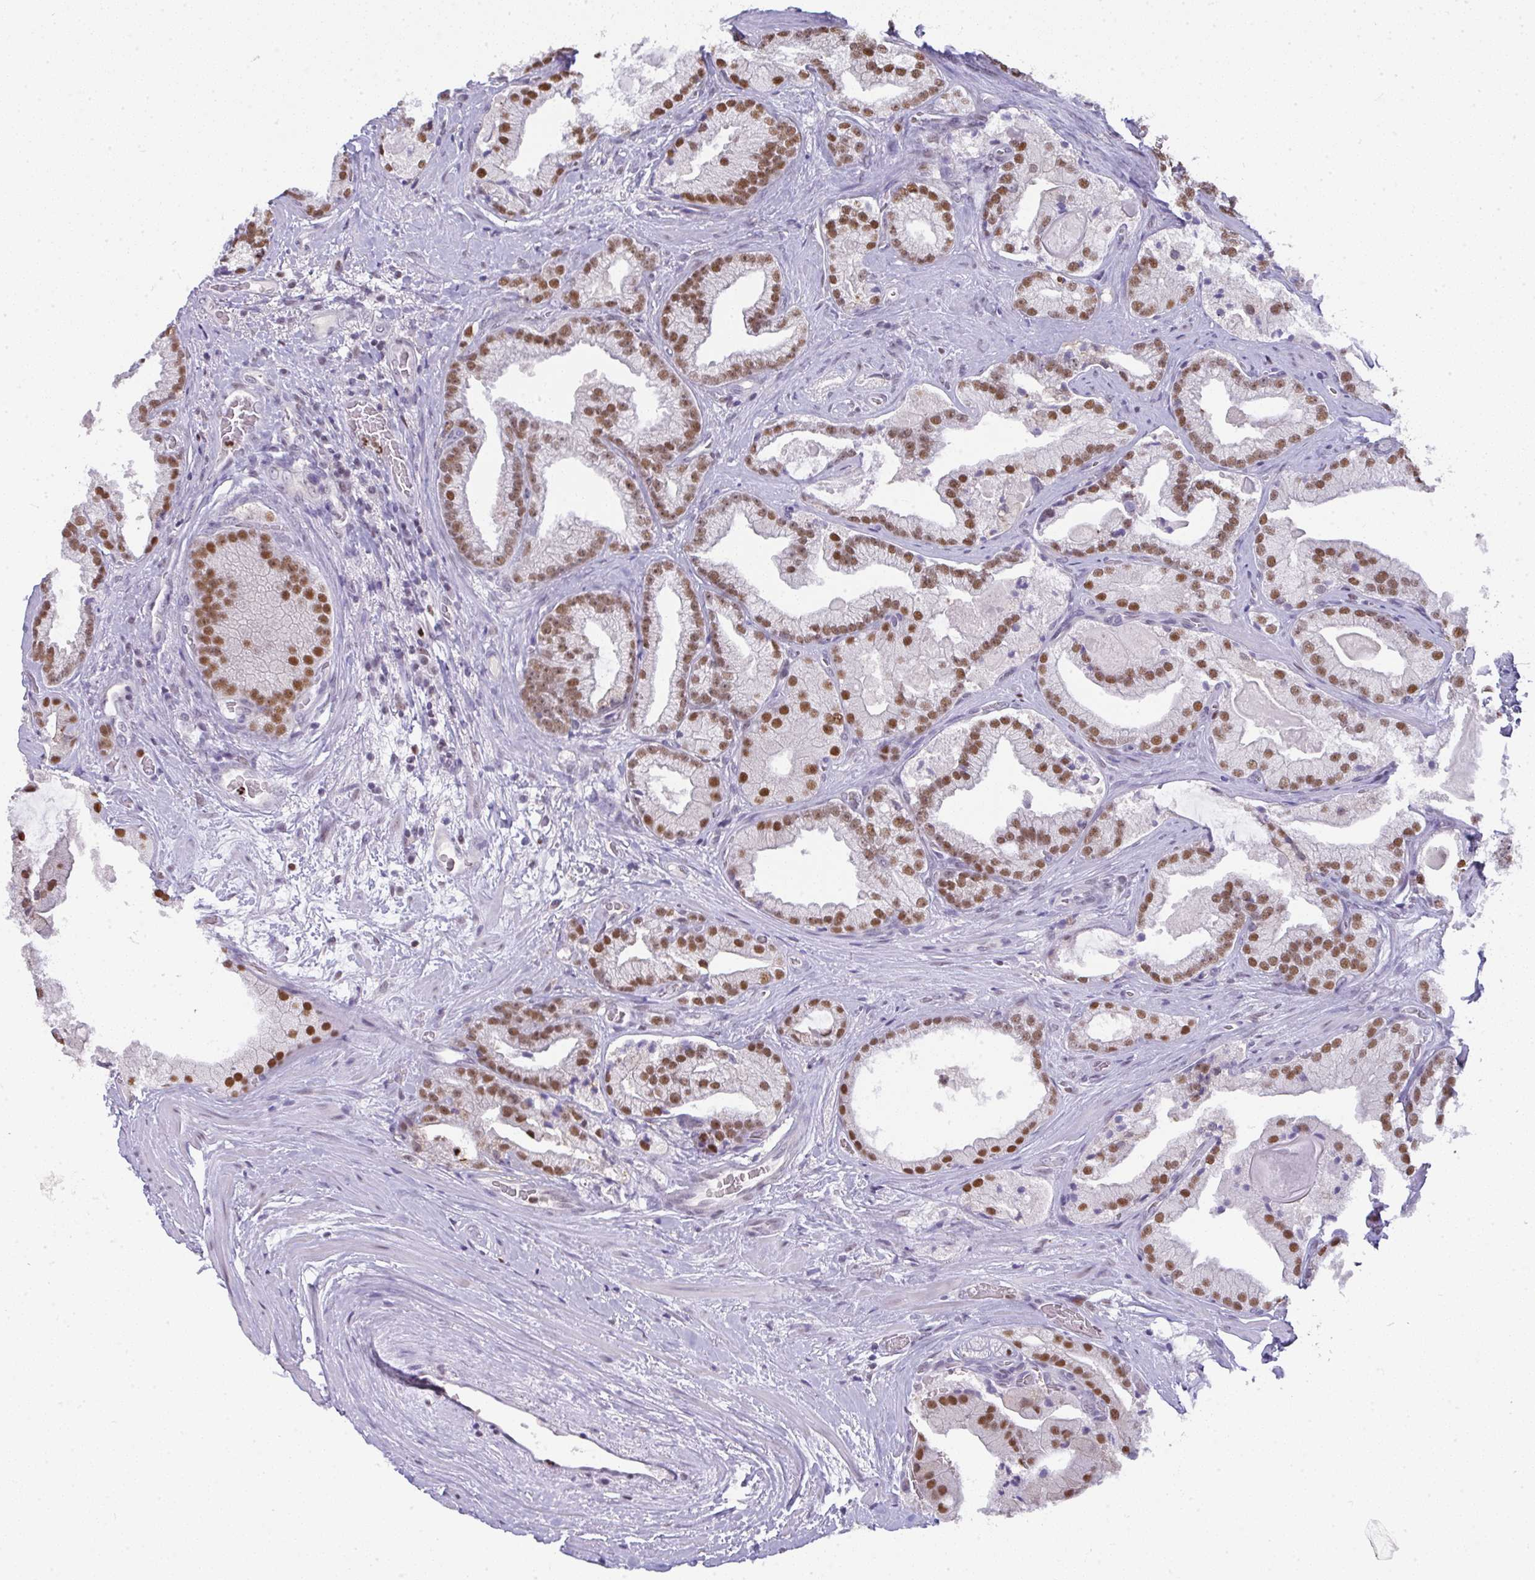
{"staining": {"intensity": "moderate", "quantity": ">75%", "location": "nuclear"}, "tissue": "prostate cancer", "cell_type": "Tumor cells", "image_type": "cancer", "snomed": [{"axis": "morphology", "description": "Adenocarcinoma, High grade"}, {"axis": "topography", "description": "Prostate"}], "caption": "Tumor cells show medium levels of moderate nuclear staining in about >75% of cells in adenocarcinoma (high-grade) (prostate).", "gene": "BBX", "patient": {"sex": "male", "age": 68}}